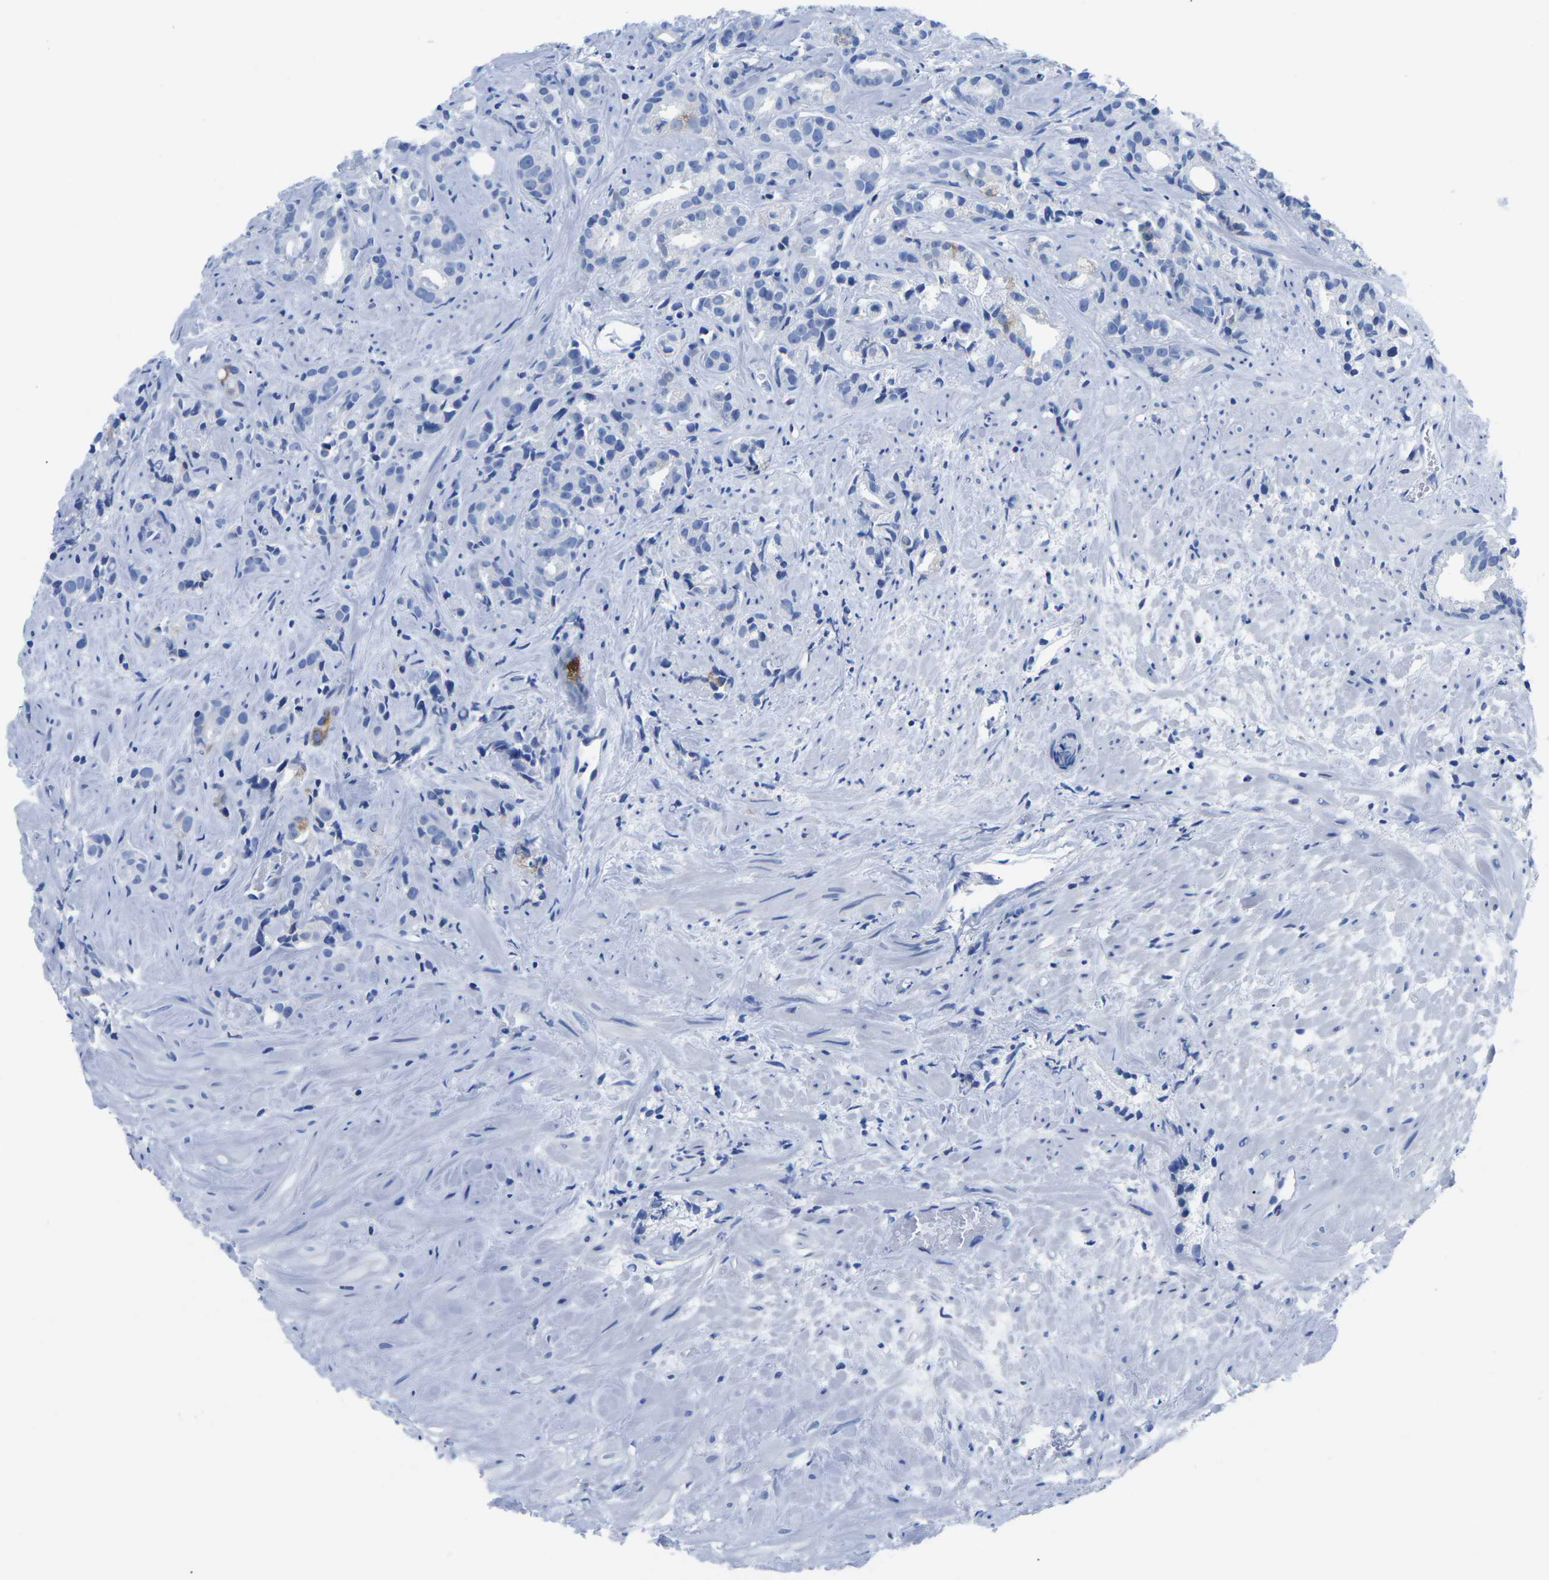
{"staining": {"intensity": "negative", "quantity": "none", "location": "none"}, "tissue": "prostate cancer", "cell_type": "Tumor cells", "image_type": "cancer", "snomed": [{"axis": "morphology", "description": "Adenocarcinoma, Low grade"}, {"axis": "topography", "description": "Prostate"}], "caption": "There is no significant staining in tumor cells of prostate cancer (low-grade adenocarcinoma).", "gene": "CYP1A2", "patient": {"sex": "male", "age": 89}}